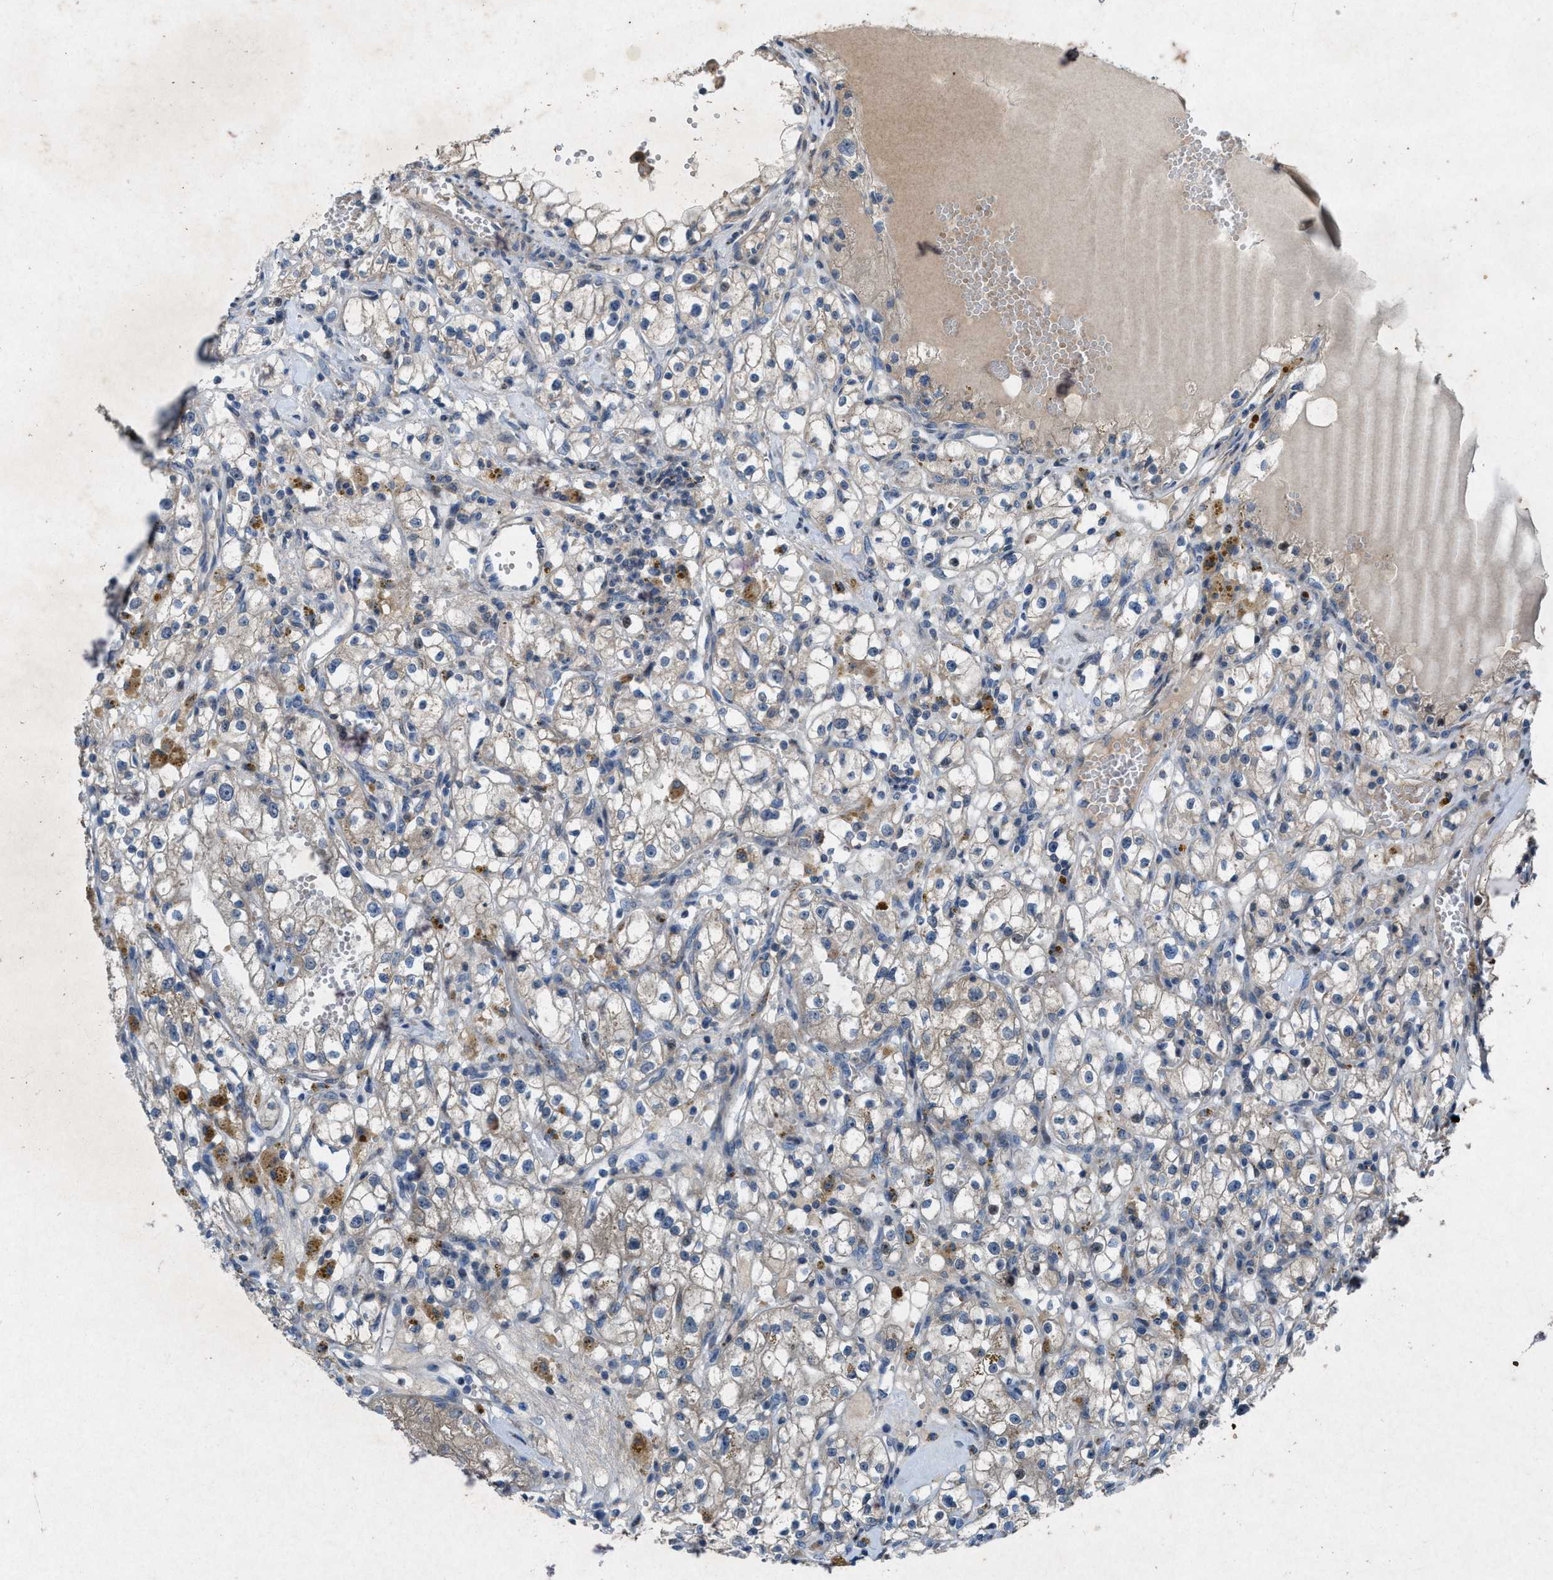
{"staining": {"intensity": "weak", "quantity": "25%-75%", "location": "cytoplasmic/membranous"}, "tissue": "renal cancer", "cell_type": "Tumor cells", "image_type": "cancer", "snomed": [{"axis": "morphology", "description": "Adenocarcinoma, NOS"}, {"axis": "topography", "description": "Kidney"}], "caption": "Renal adenocarcinoma stained with IHC demonstrates weak cytoplasmic/membranous staining in about 25%-75% of tumor cells. (Stains: DAB in brown, nuclei in blue, Microscopy: brightfield microscopy at high magnification).", "gene": "URGCP", "patient": {"sex": "male", "age": 56}}